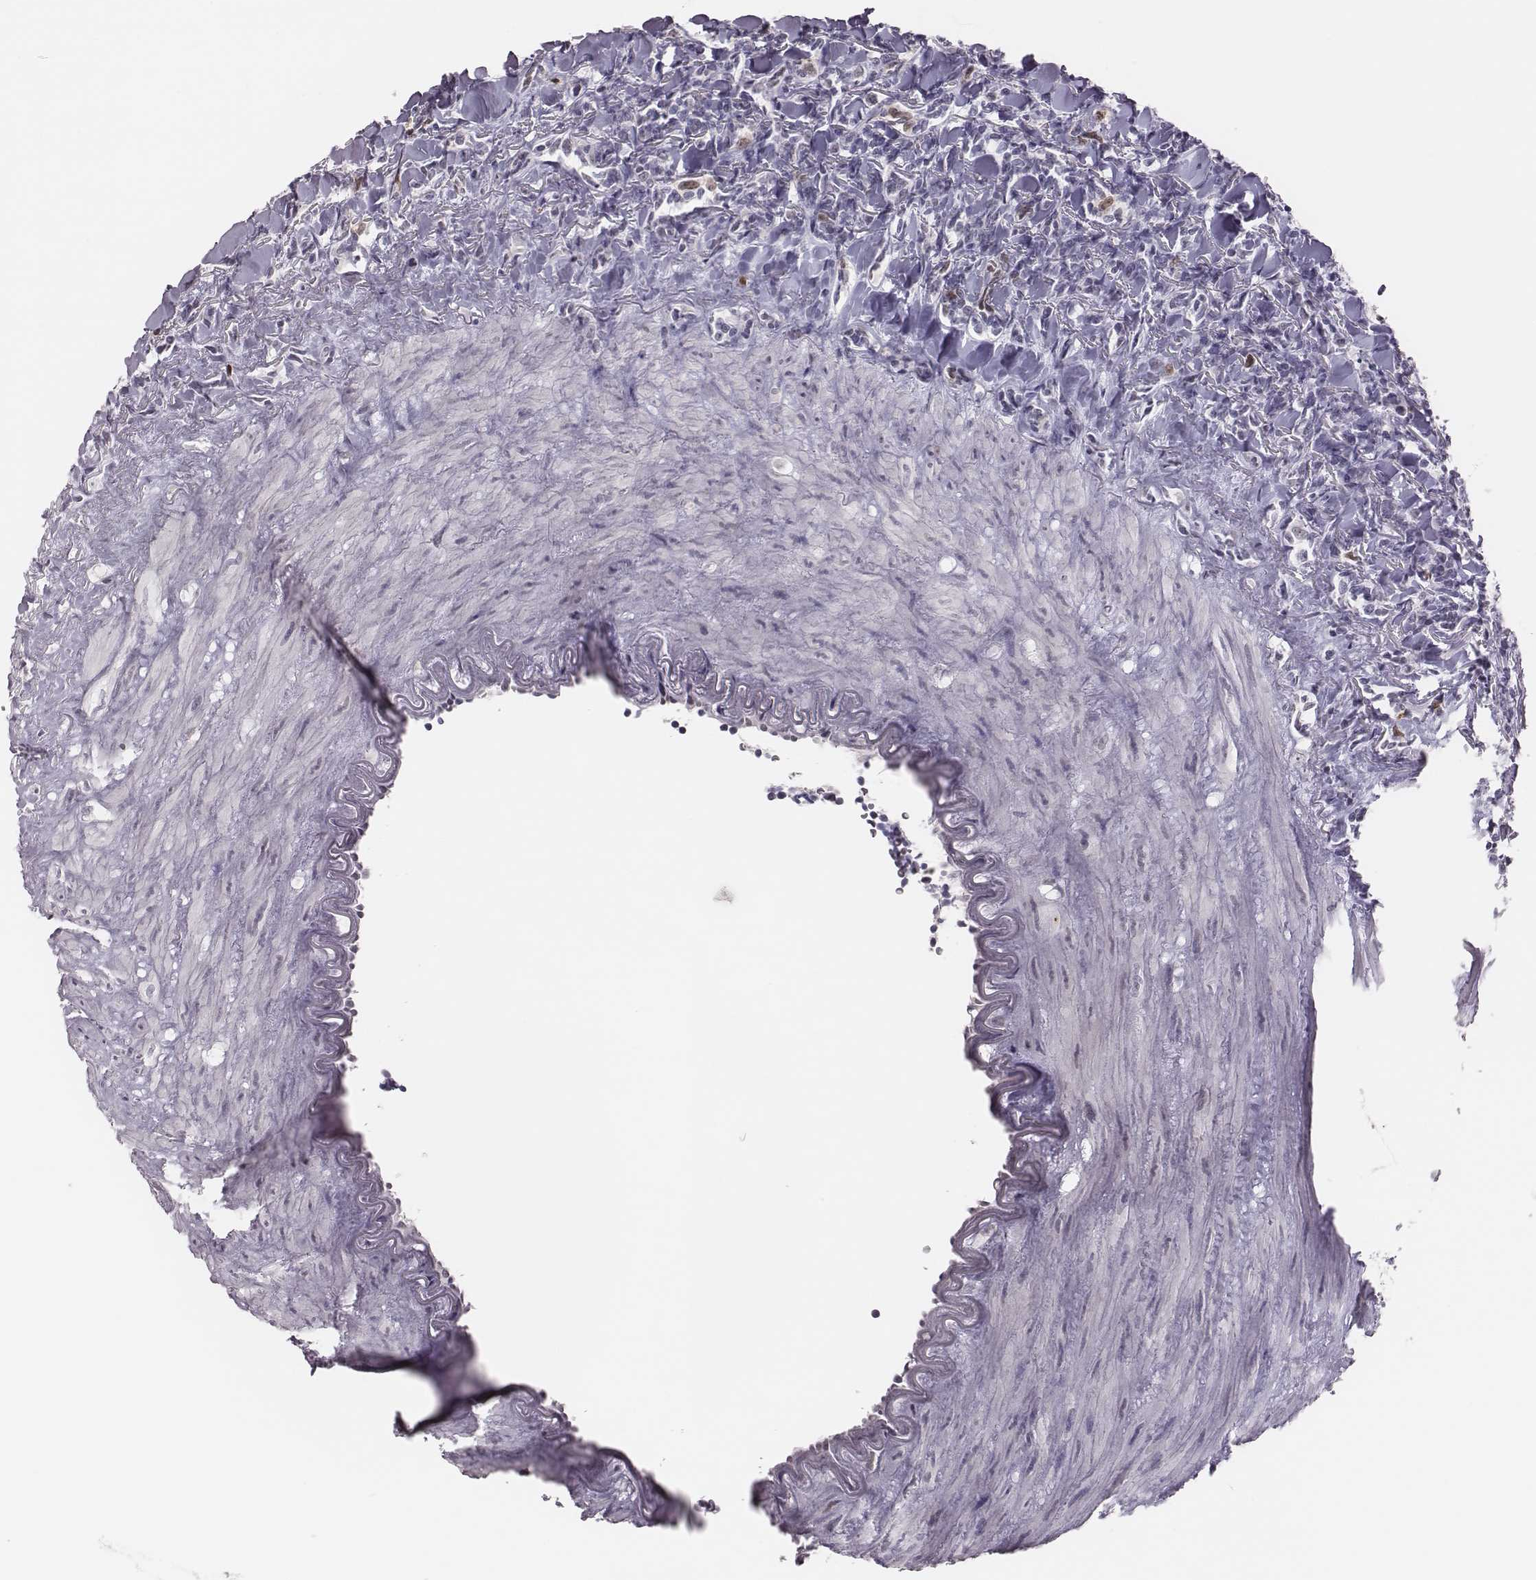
{"staining": {"intensity": "negative", "quantity": "none", "location": "none"}, "tissue": "lymphoma", "cell_type": "Tumor cells", "image_type": "cancer", "snomed": [{"axis": "morphology", "description": "Malignant lymphoma, non-Hodgkin's type, Low grade"}, {"axis": "topography", "description": "Lymph node"}], "caption": "Malignant lymphoma, non-Hodgkin's type (low-grade) was stained to show a protein in brown. There is no significant positivity in tumor cells.", "gene": "PBK", "patient": {"sex": "female", "age": 56}}